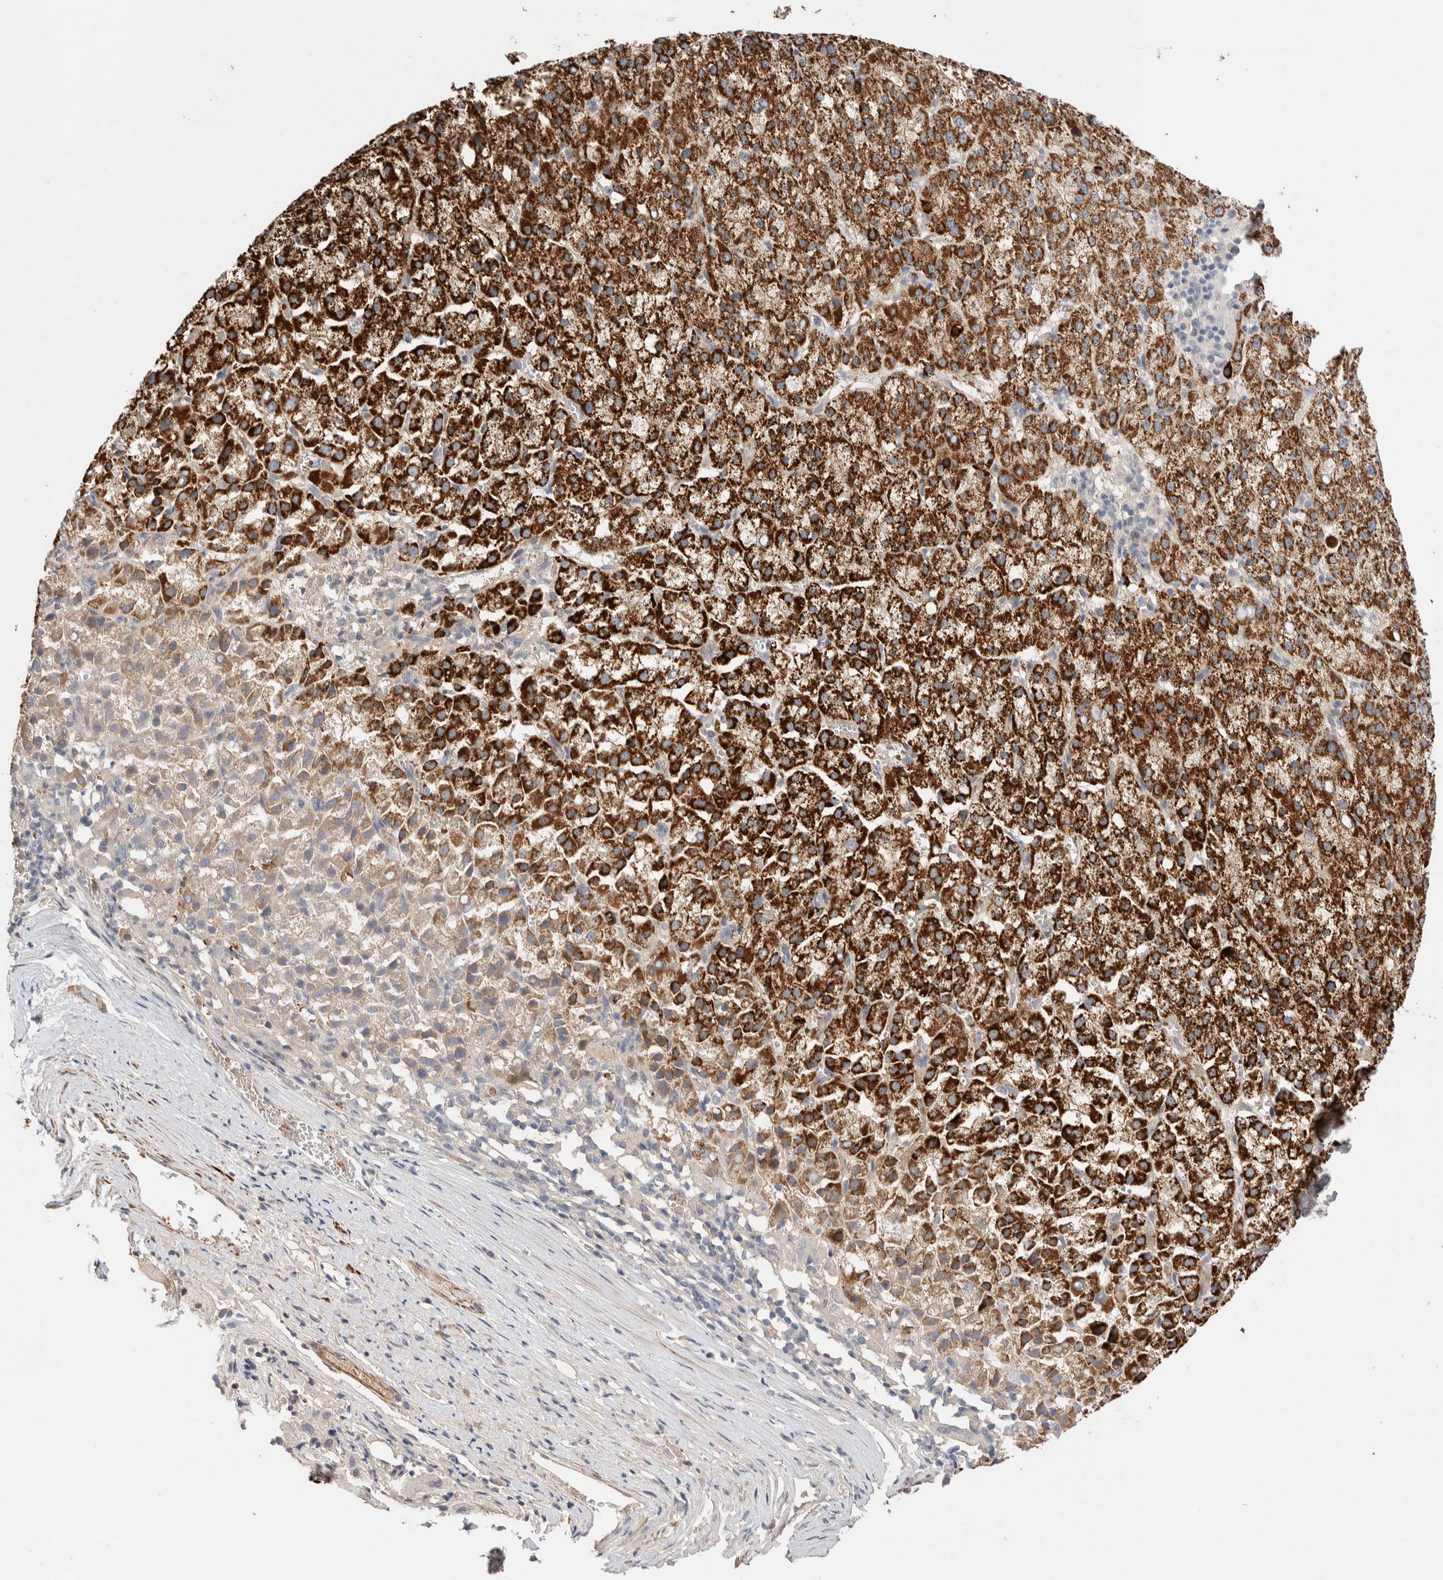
{"staining": {"intensity": "strong", "quantity": ">75%", "location": "cytoplasmic/membranous"}, "tissue": "liver cancer", "cell_type": "Tumor cells", "image_type": "cancer", "snomed": [{"axis": "morphology", "description": "Carcinoma, Hepatocellular, NOS"}, {"axis": "topography", "description": "Liver"}], "caption": "Brown immunohistochemical staining in liver hepatocellular carcinoma reveals strong cytoplasmic/membranous positivity in about >75% of tumor cells.", "gene": "WDR91", "patient": {"sex": "female", "age": 58}}